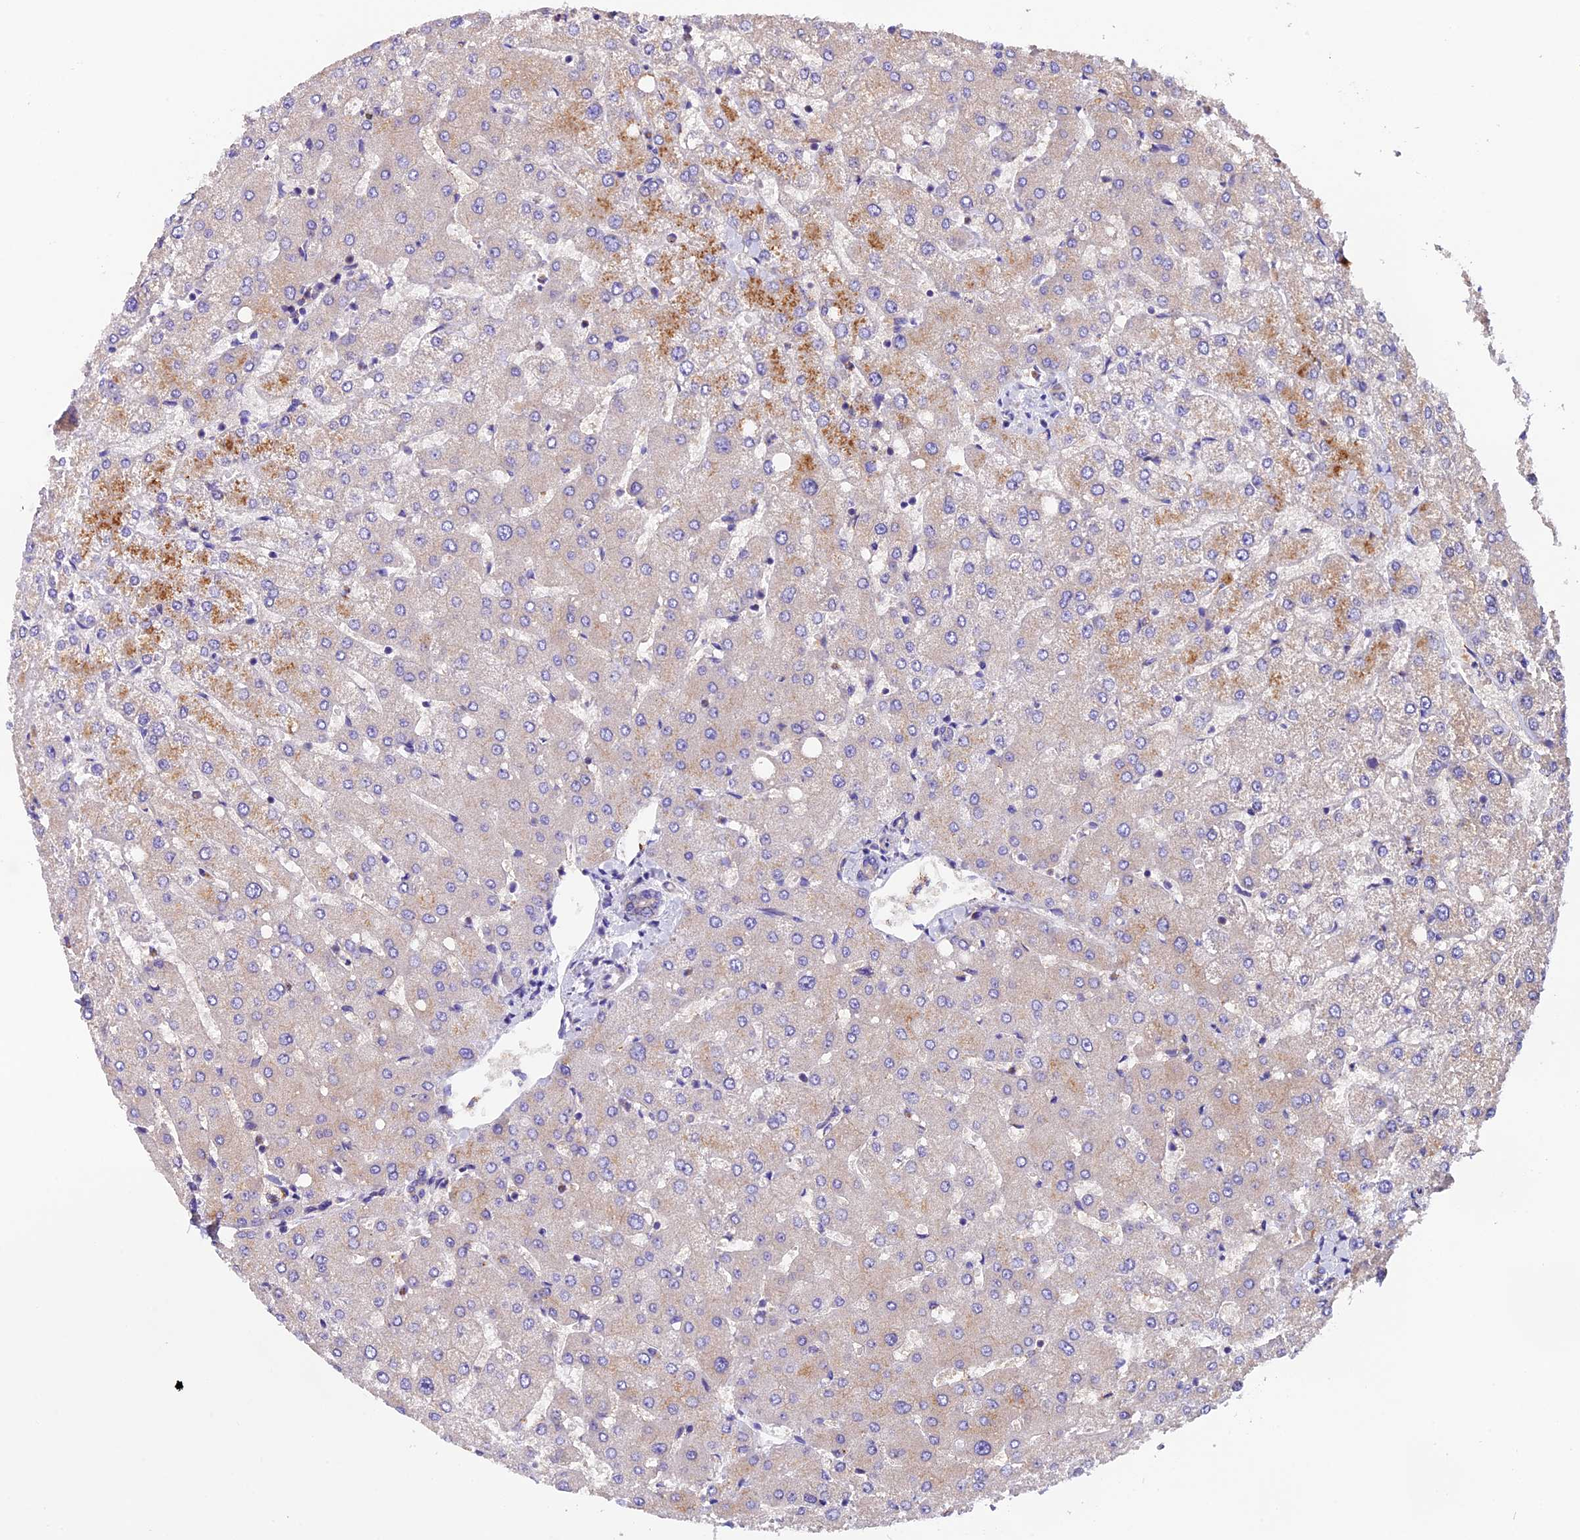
{"staining": {"intensity": "negative", "quantity": "none", "location": "none"}, "tissue": "liver", "cell_type": "Cholangiocytes", "image_type": "normal", "snomed": [{"axis": "morphology", "description": "Normal tissue, NOS"}, {"axis": "topography", "description": "Liver"}], "caption": "This is an immunohistochemistry micrograph of benign liver. There is no staining in cholangiocytes.", "gene": "COMTD1", "patient": {"sex": "female", "age": 54}}